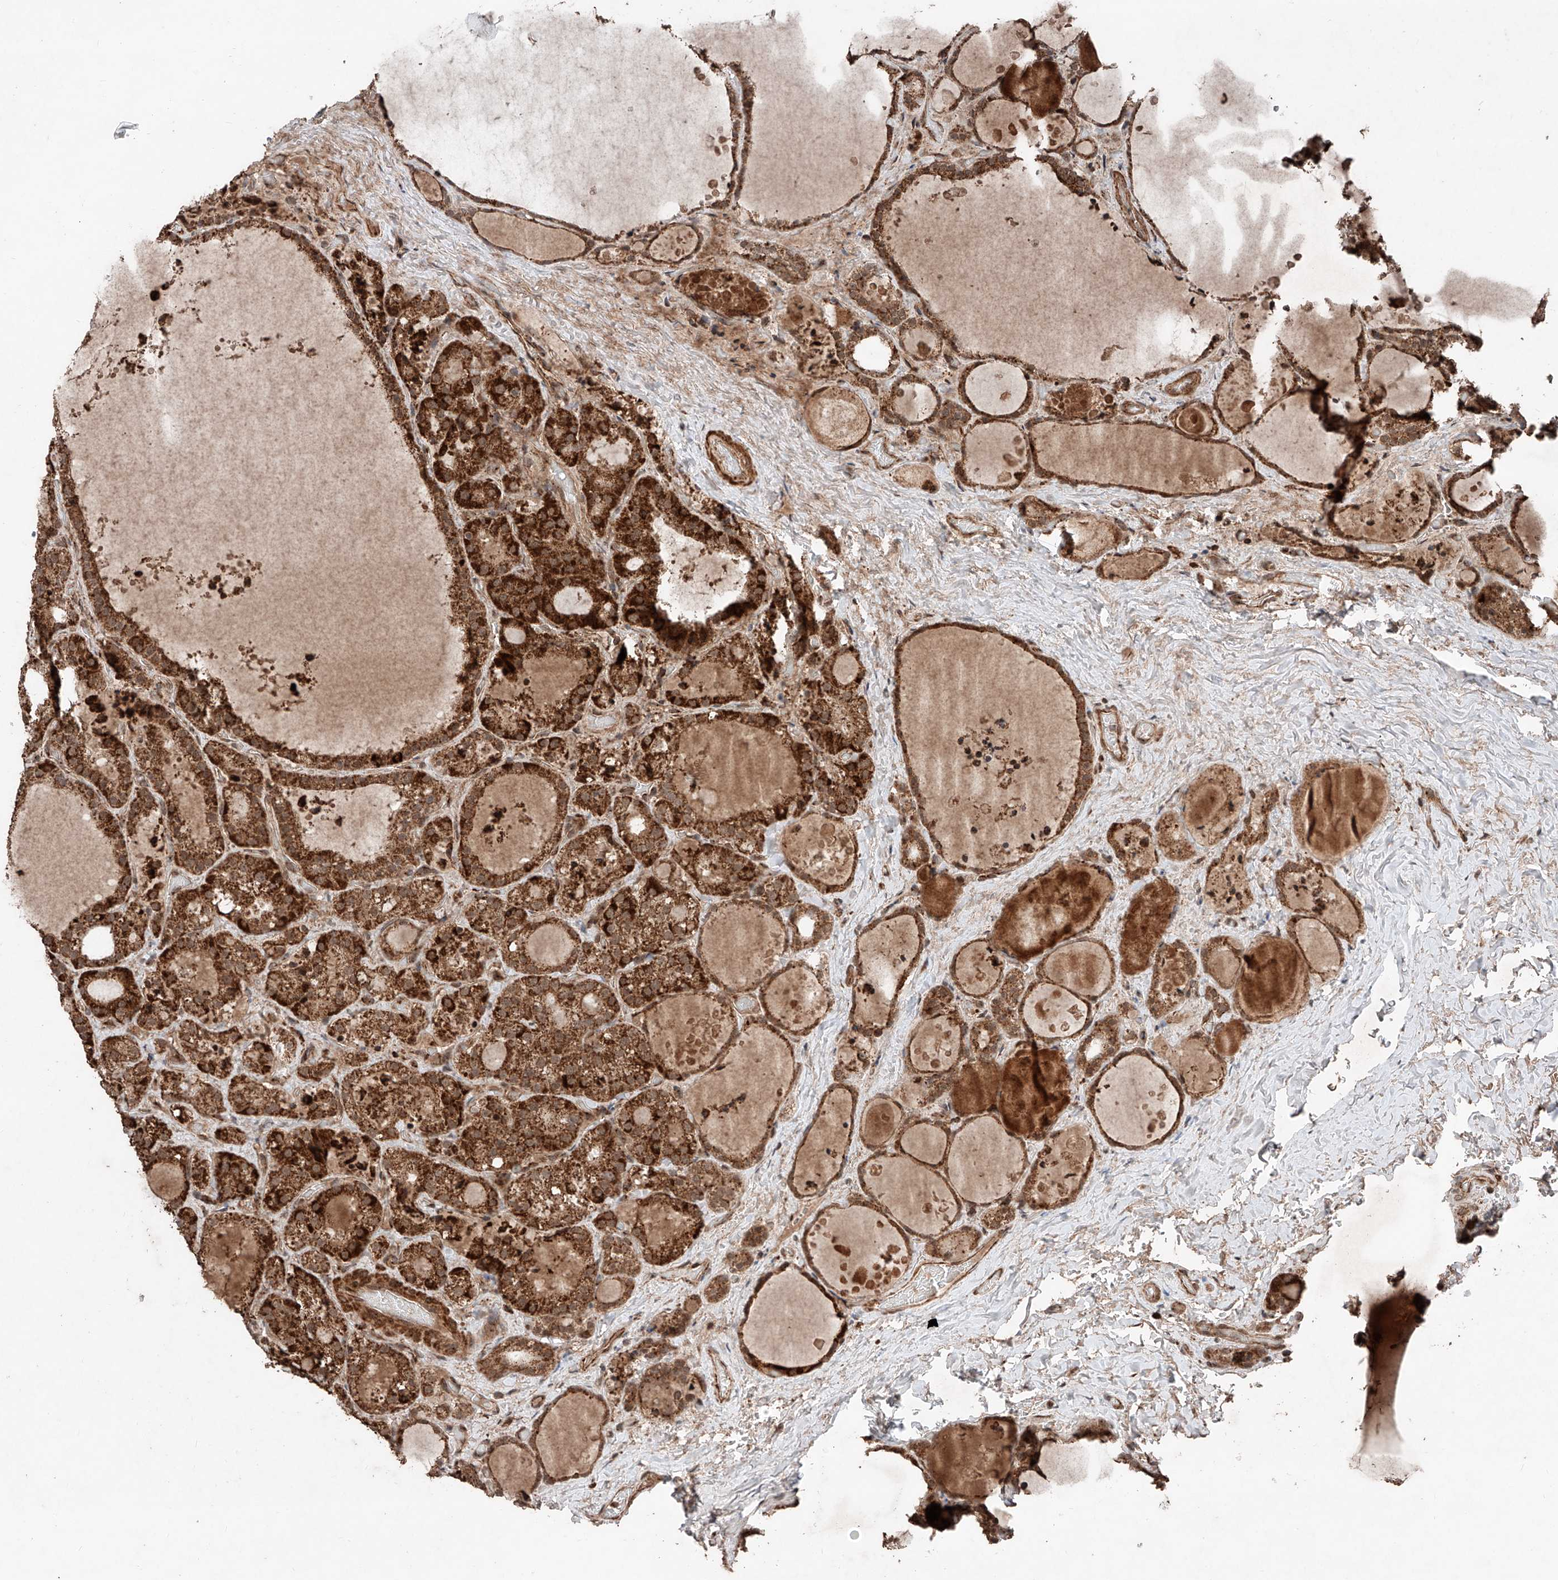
{"staining": {"intensity": "strong", "quantity": ">75%", "location": "cytoplasmic/membranous"}, "tissue": "thyroid cancer", "cell_type": "Tumor cells", "image_type": "cancer", "snomed": [{"axis": "morphology", "description": "Papillary adenocarcinoma, NOS"}, {"axis": "topography", "description": "Thyroid gland"}], "caption": "An IHC photomicrograph of tumor tissue is shown. Protein staining in brown labels strong cytoplasmic/membranous positivity in thyroid cancer within tumor cells. The staining is performed using DAB brown chromogen to label protein expression. The nuclei are counter-stained blue using hematoxylin.", "gene": "ZSCAN29", "patient": {"sex": "male", "age": 77}}